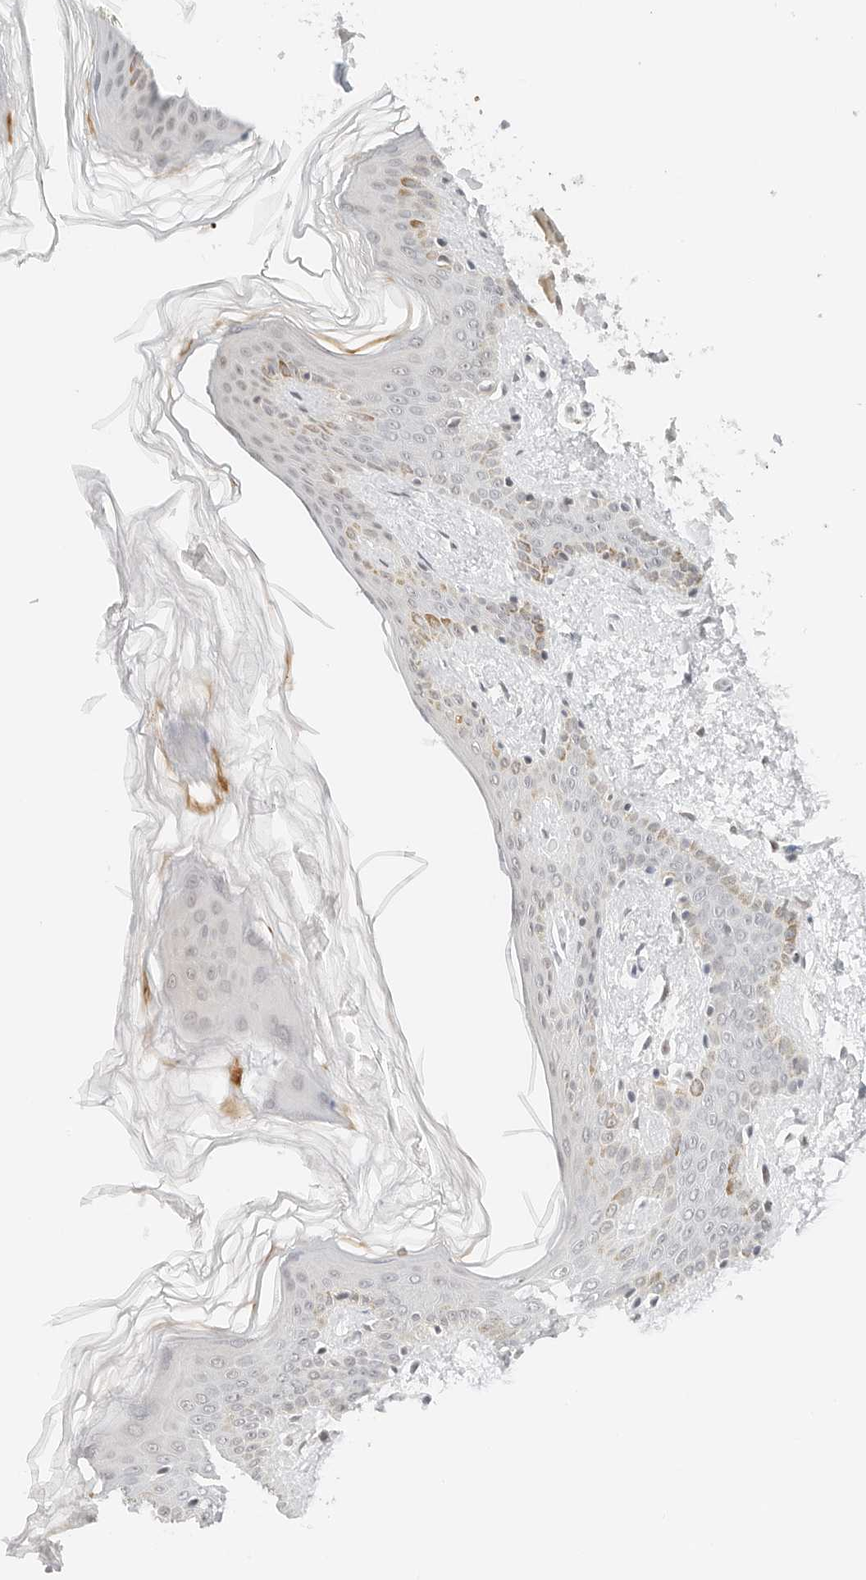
{"staining": {"intensity": "negative", "quantity": "none", "location": "none"}, "tissue": "skin", "cell_type": "Fibroblasts", "image_type": "normal", "snomed": [{"axis": "morphology", "description": "Normal tissue, NOS"}, {"axis": "morphology", "description": "Neoplasm, benign, NOS"}, {"axis": "topography", "description": "Skin"}, {"axis": "topography", "description": "Soft tissue"}], "caption": "Image shows no significant protein staining in fibroblasts of unremarkable skin.", "gene": "NEO1", "patient": {"sex": "male", "age": 26}}